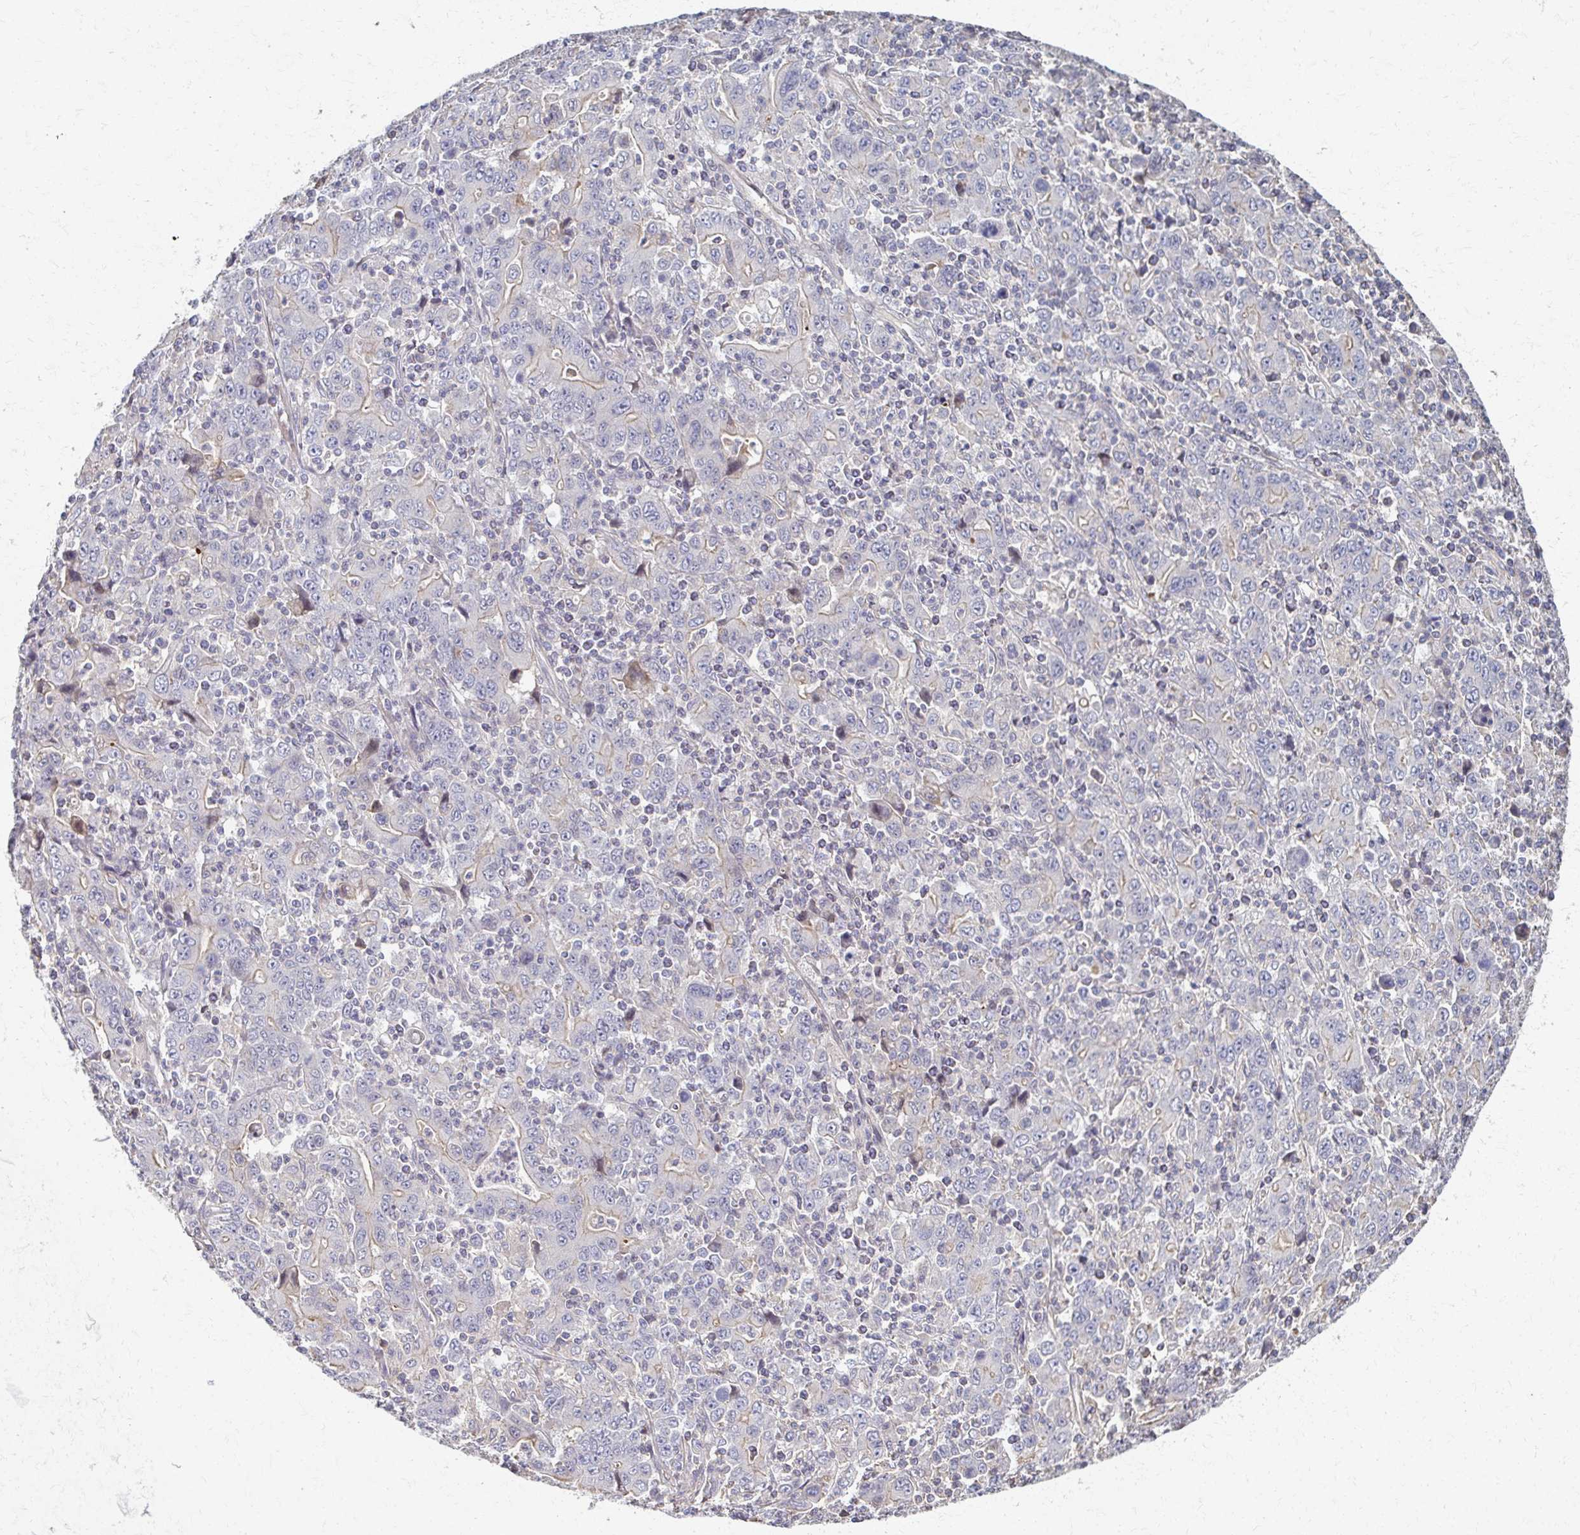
{"staining": {"intensity": "negative", "quantity": "none", "location": "none"}, "tissue": "stomach cancer", "cell_type": "Tumor cells", "image_type": "cancer", "snomed": [{"axis": "morphology", "description": "Adenocarcinoma, NOS"}, {"axis": "topography", "description": "Stomach, upper"}], "caption": "DAB (3,3'-diaminobenzidine) immunohistochemical staining of human stomach cancer (adenocarcinoma) demonstrates no significant positivity in tumor cells.", "gene": "EOLA2", "patient": {"sex": "male", "age": 69}}